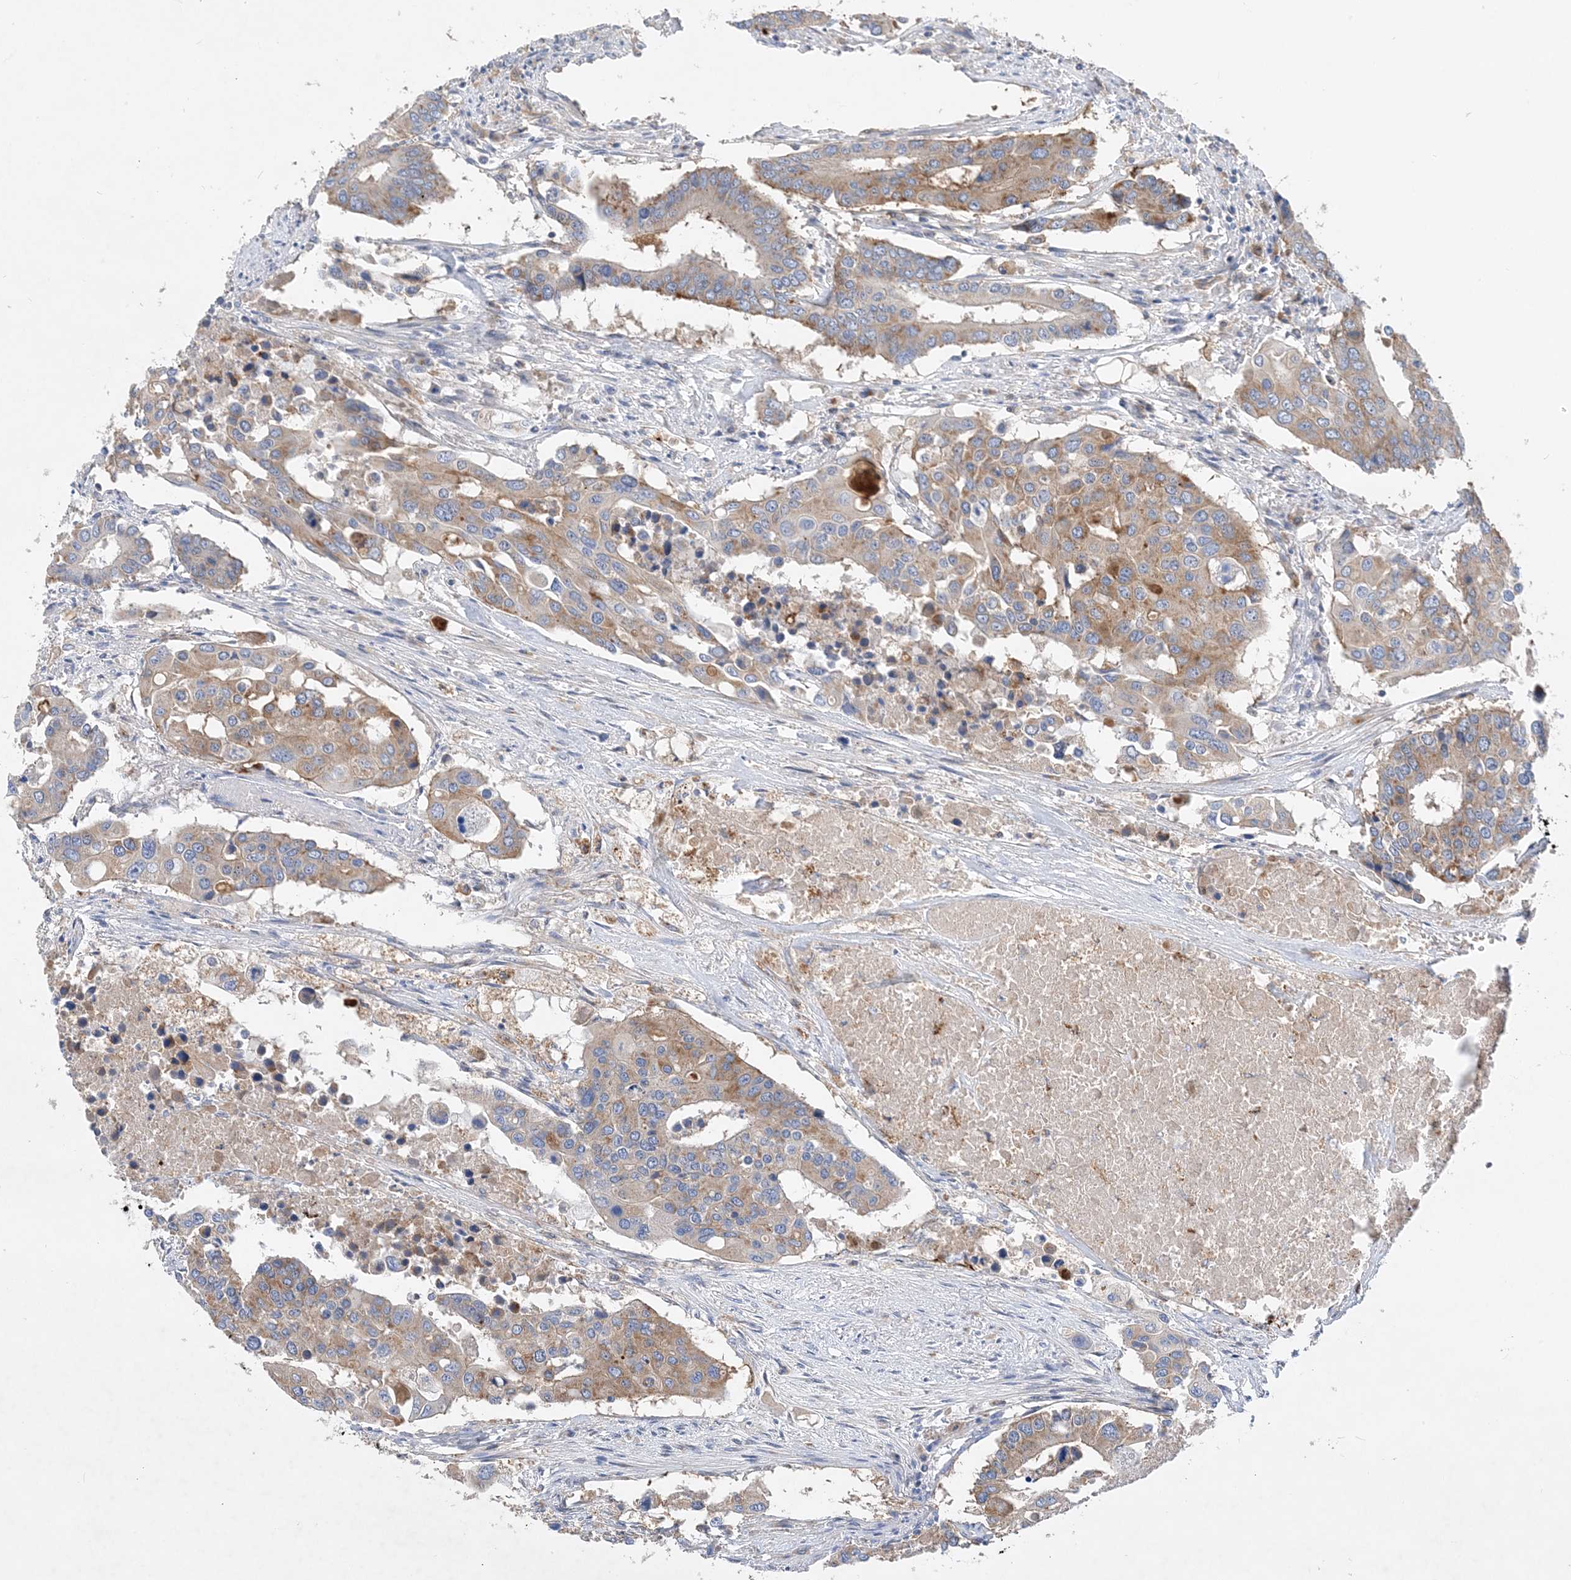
{"staining": {"intensity": "moderate", "quantity": "25%-75%", "location": "cytoplasmic/membranous"}, "tissue": "colorectal cancer", "cell_type": "Tumor cells", "image_type": "cancer", "snomed": [{"axis": "morphology", "description": "Adenocarcinoma, NOS"}, {"axis": "topography", "description": "Colon"}], "caption": "A brown stain highlights moderate cytoplasmic/membranous expression of a protein in human colorectal cancer tumor cells.", "gene": "GRINA", "patient": {"sex": "male", "age": 77}}